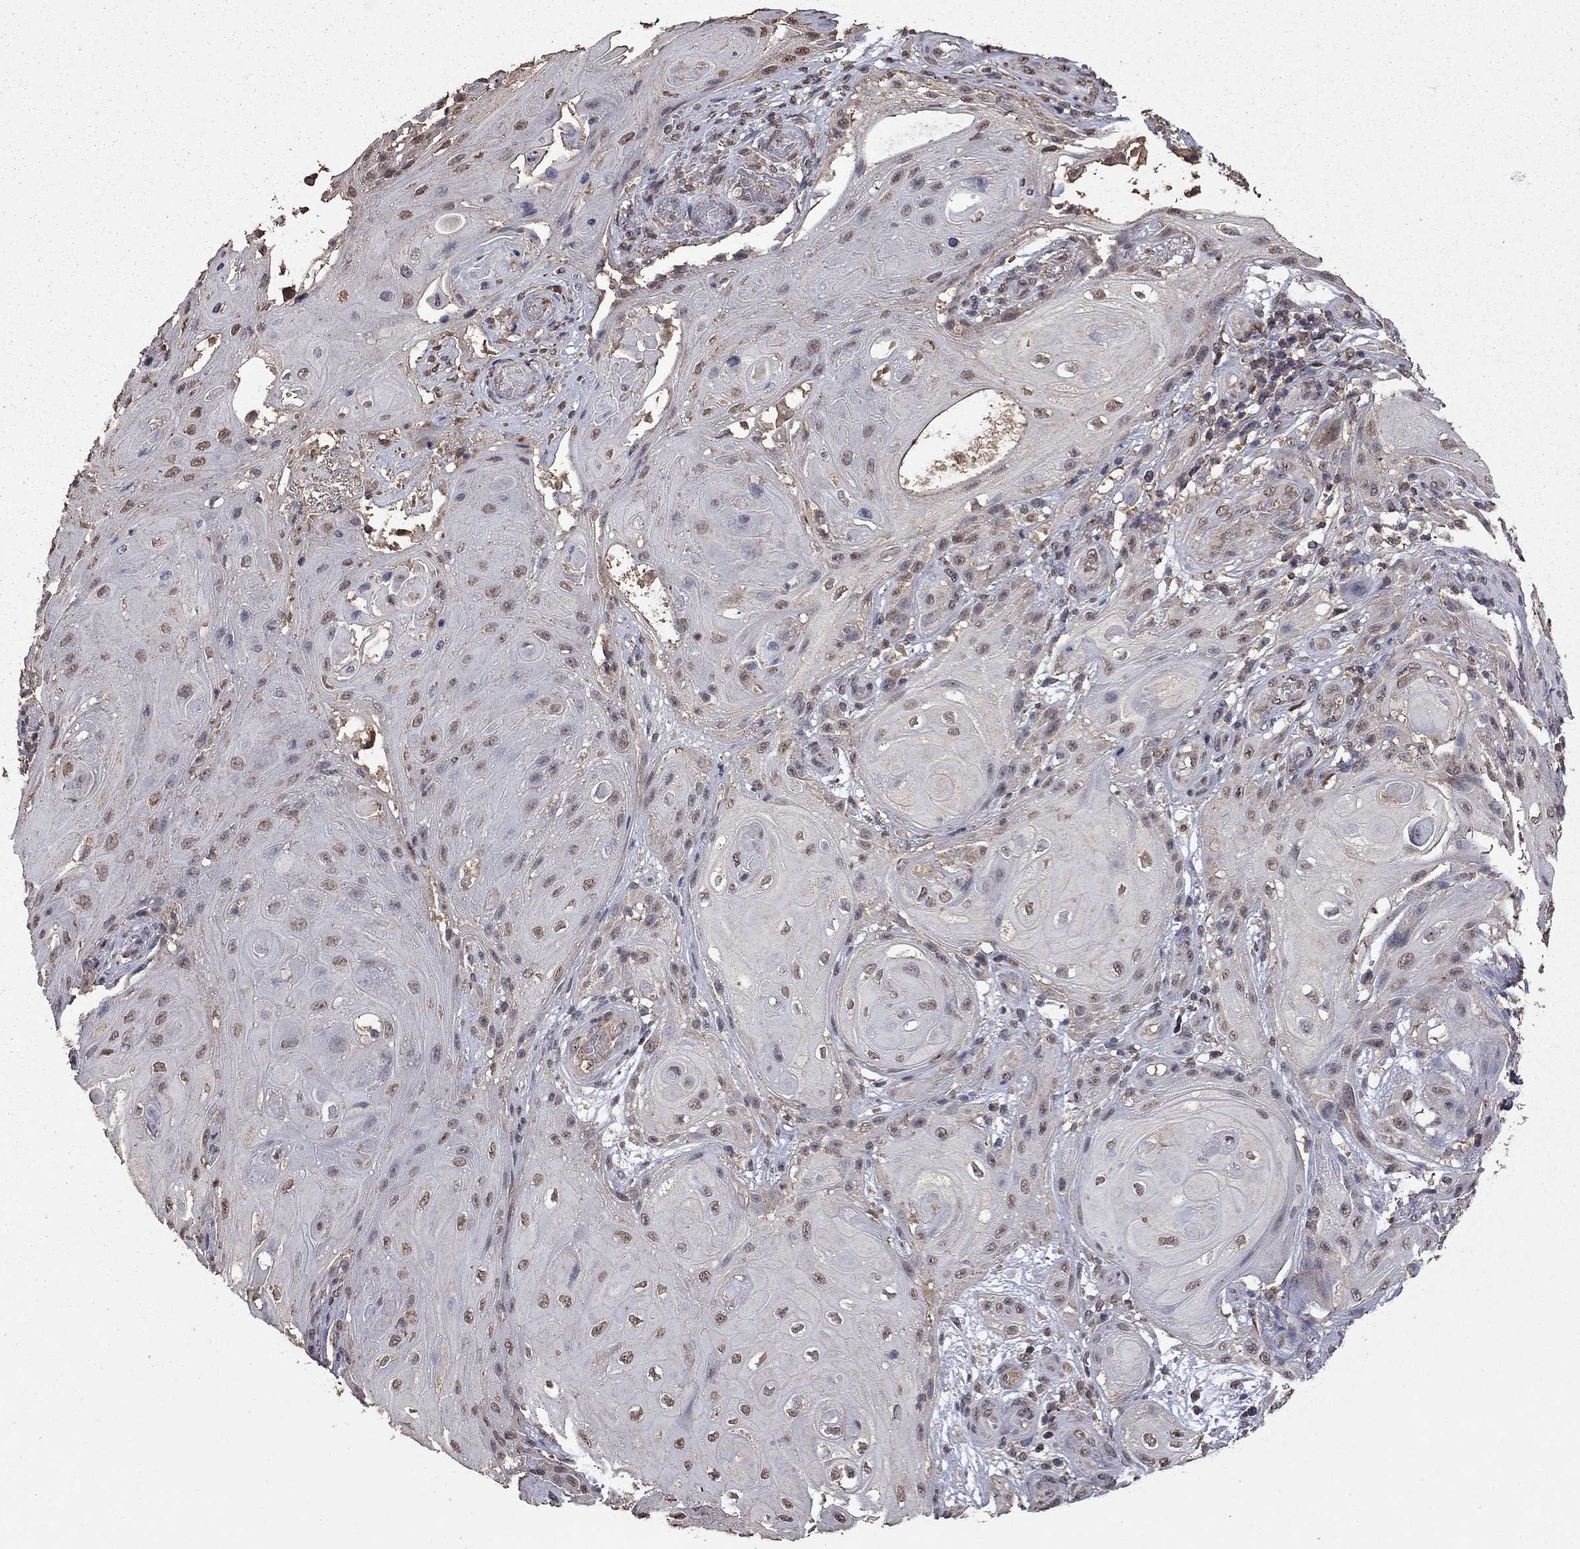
{"staining": {"intensity": "negative", "quantity": "none", "location": "none"}, "tissue": "skin cancer", "cell_type": "Tumor cells", "image_type": "cancer", "snomed": [{"axis": "morphology", "description": "Squamous cell carcinoma, NOS"}, {"axis": "topography", "description": "Skin"}], "caption": "Image shows no protein expression in tumor cells of skin squamous cell carcinoma tissue.", "gene": "SERPINA5", "patient": {"sex": "male", "age": 62}}